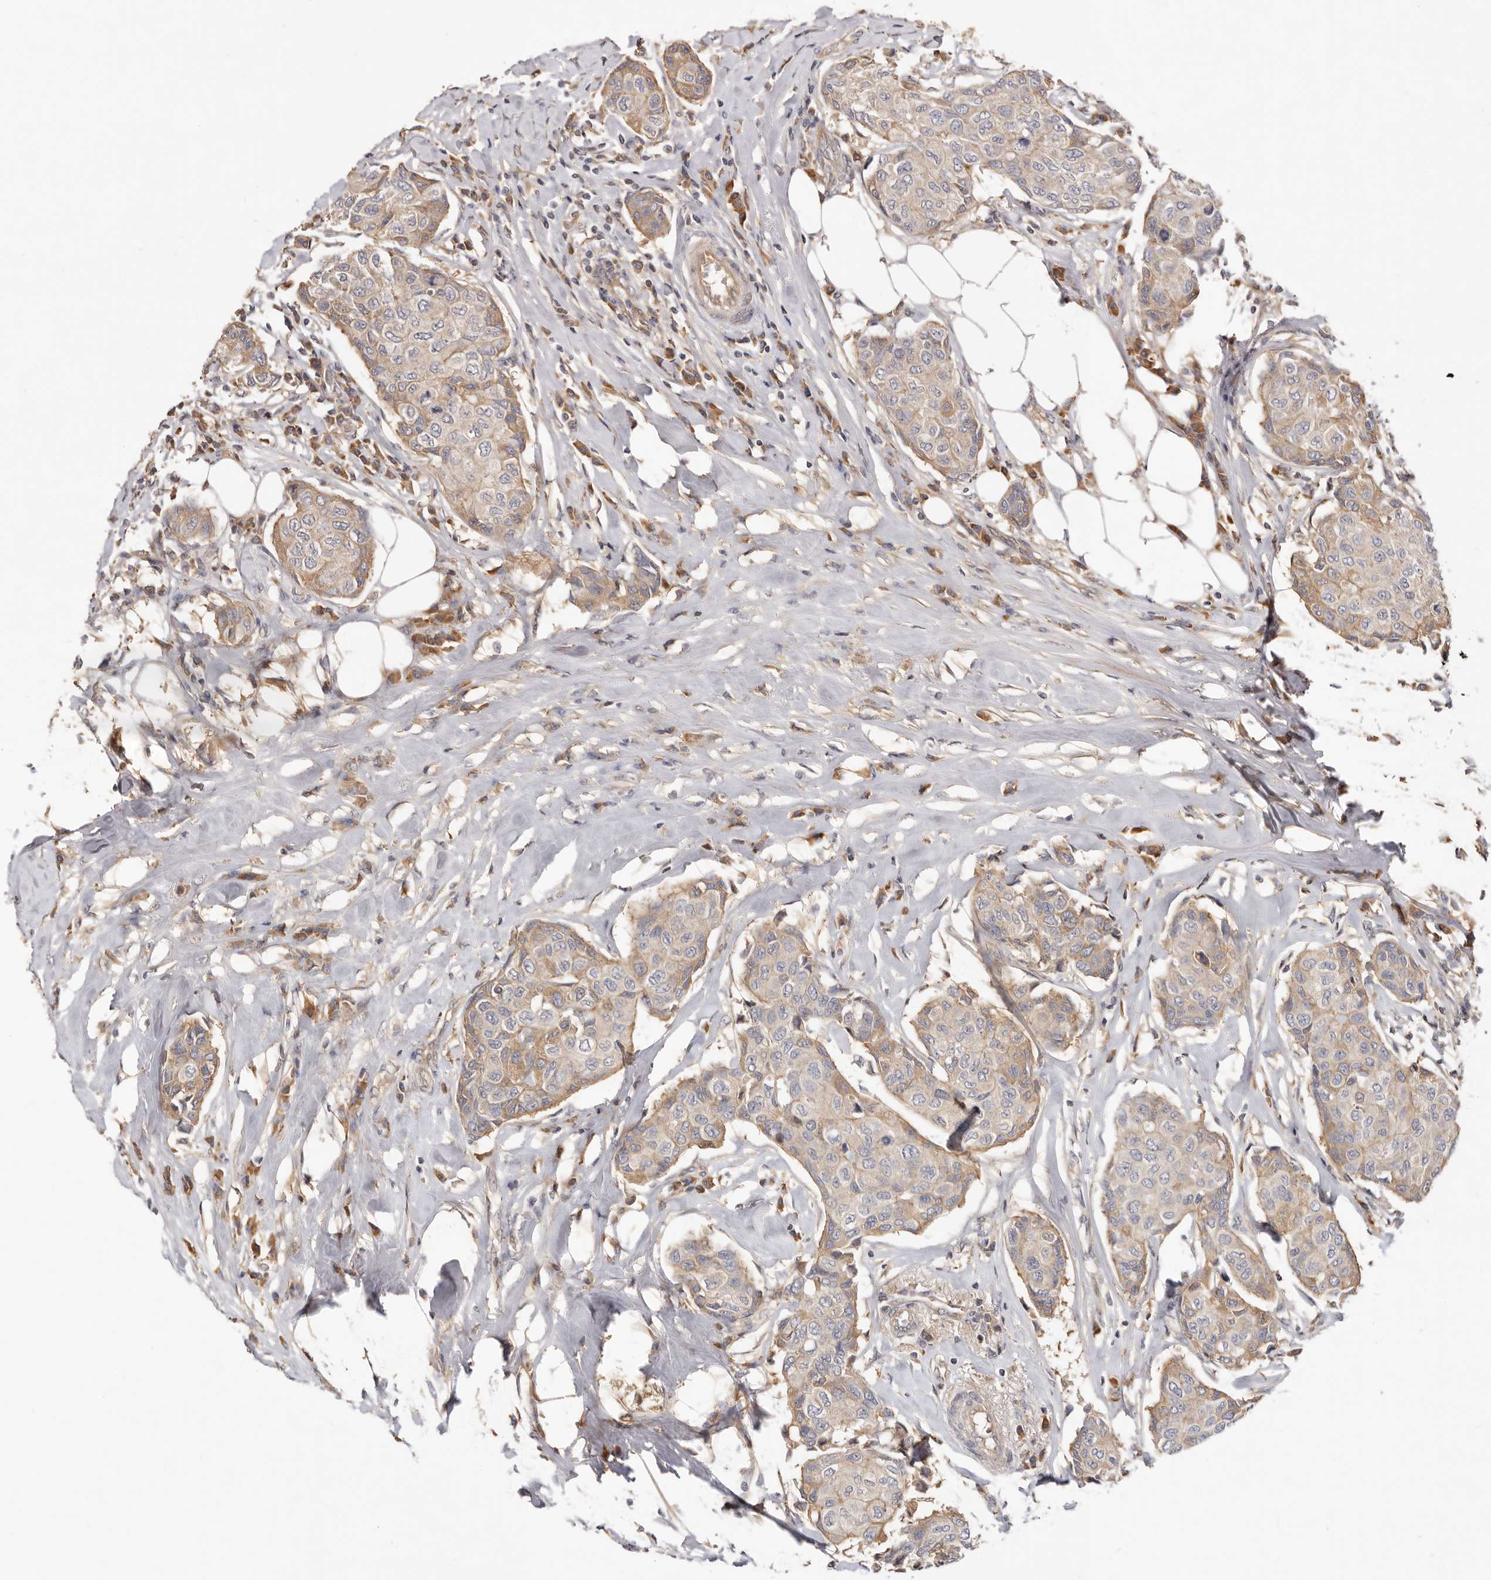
{"staining": {"intensity": "moderate", "quantity": "25%-75%", "location": "cytoplasmic/membranous"}, "tissue": "breast cancer", "cell_type": "Tumor cells", "image_type": "cancer", "snomed": [{"axis": "morphology", "description": "Duct carcinoma"}, {"axis": "topography", "description": "Breast"}], "caption": "Immunohistochemistry image of breast cancer stained for a protein (brown), which exhibits medium levels of moderate cytoplasmic/membranous staining in about 25%-75% of tumor cells.", "gene": "DOP1A", "patient": {"sex": "female", "age": 80}}